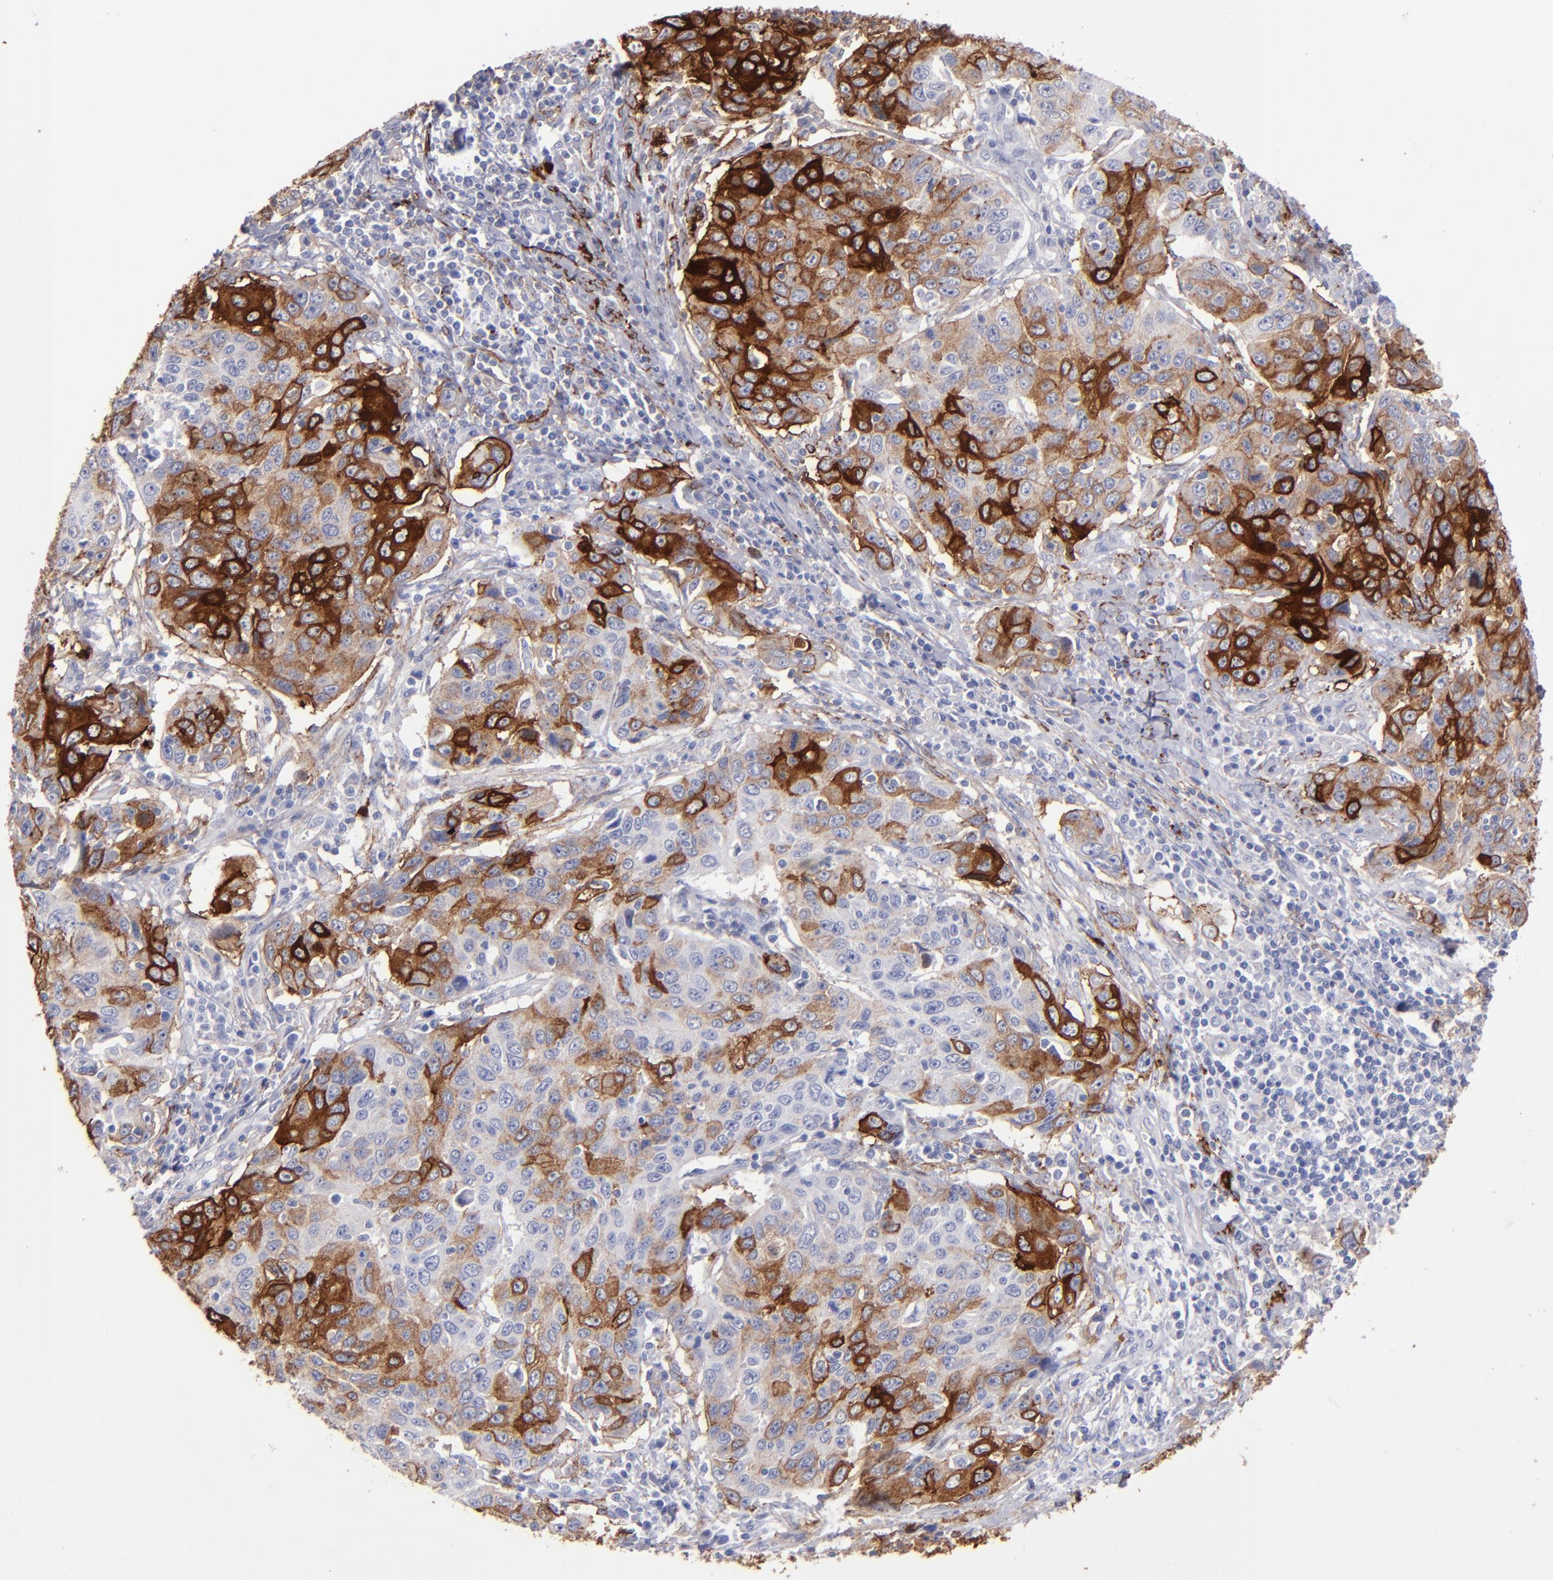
{"staining": {"intensity": "strong", "quantity": "25%-75%", "location": "cytoplasmic/membranous"}, "tissue": "cervical cancer", "cell_type": "Tumor cells", "image_type": "cancer", "snomed": [{"axis": "morphology", "description": "Squamous cell carcinoma, NOS"}, {"axis": "topography", "description": "Cervix"}], "caption": "This histopathology image displays squamous cell carcinoma (cervical) stained with immunohistochemistry to label a protein in brown. The cytoplasmic/membranous of tumor cells show strong positivity for the protein. Nuclei are counter-stained blue.", "gene": "AHNAK2", "patient": {"sex": "female", "age": 53}}